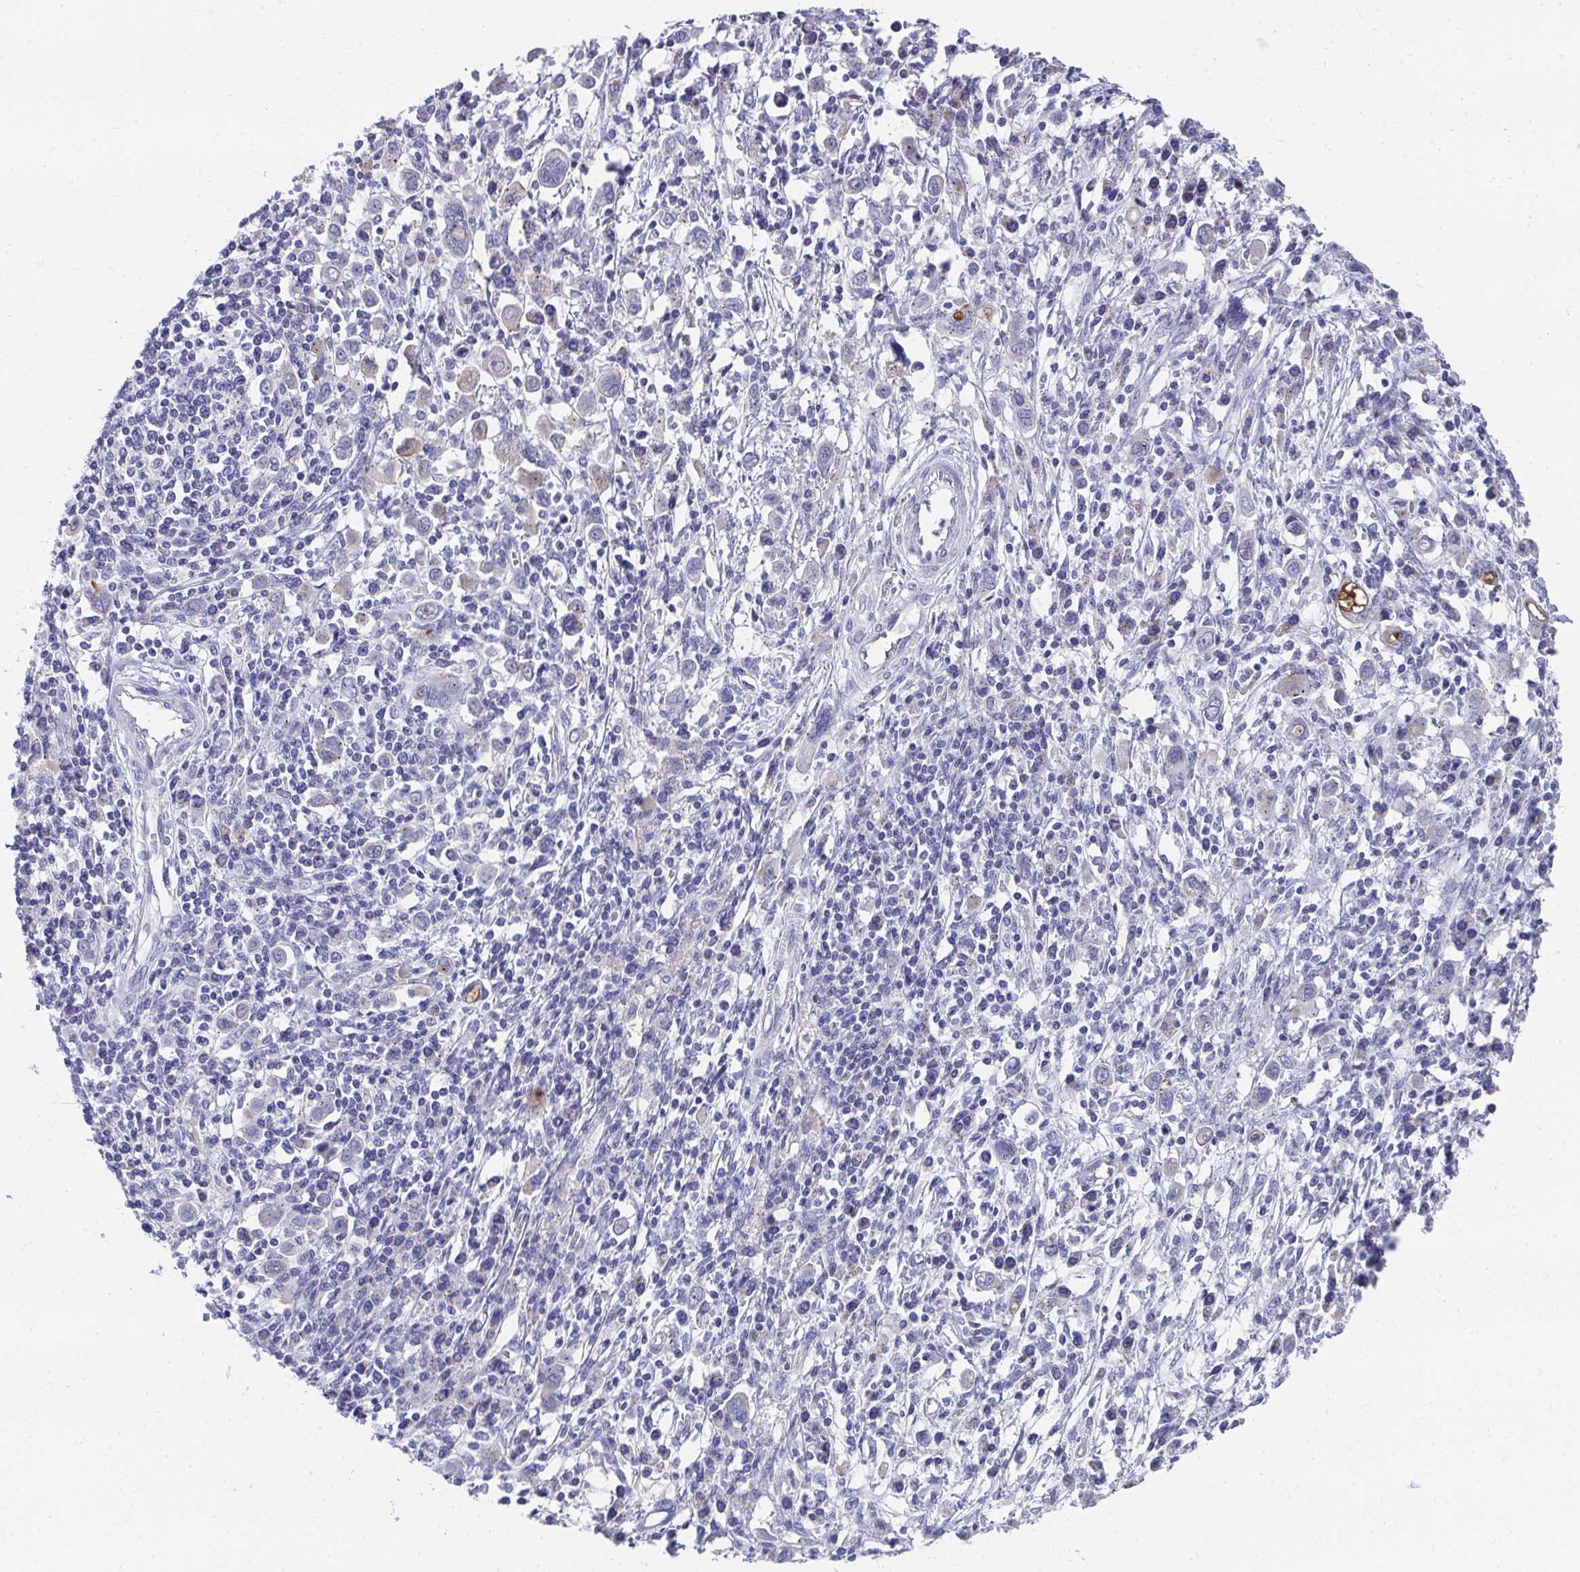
{"staining": {"intensity": "negative", "quantity": "none", "location": "none"}, "tissue": "stomach cancer", "cell_type": "Tumor cells", "image_type": "cancer", "snomed": [{"axis": "morphology", "description": "Adenocarcinoma, NOS"}, {"axis": "topography", "description": "Stomach, upper"}], "caption": "Immunohistochemistry histopathology image of stomach cancer (adenocarcinoma) stained for a protein (brown), which demonstrates no positivity in tumor cells.", "gene": "TMPRSS2", "patient": {"sex": "male", "age": 75}}